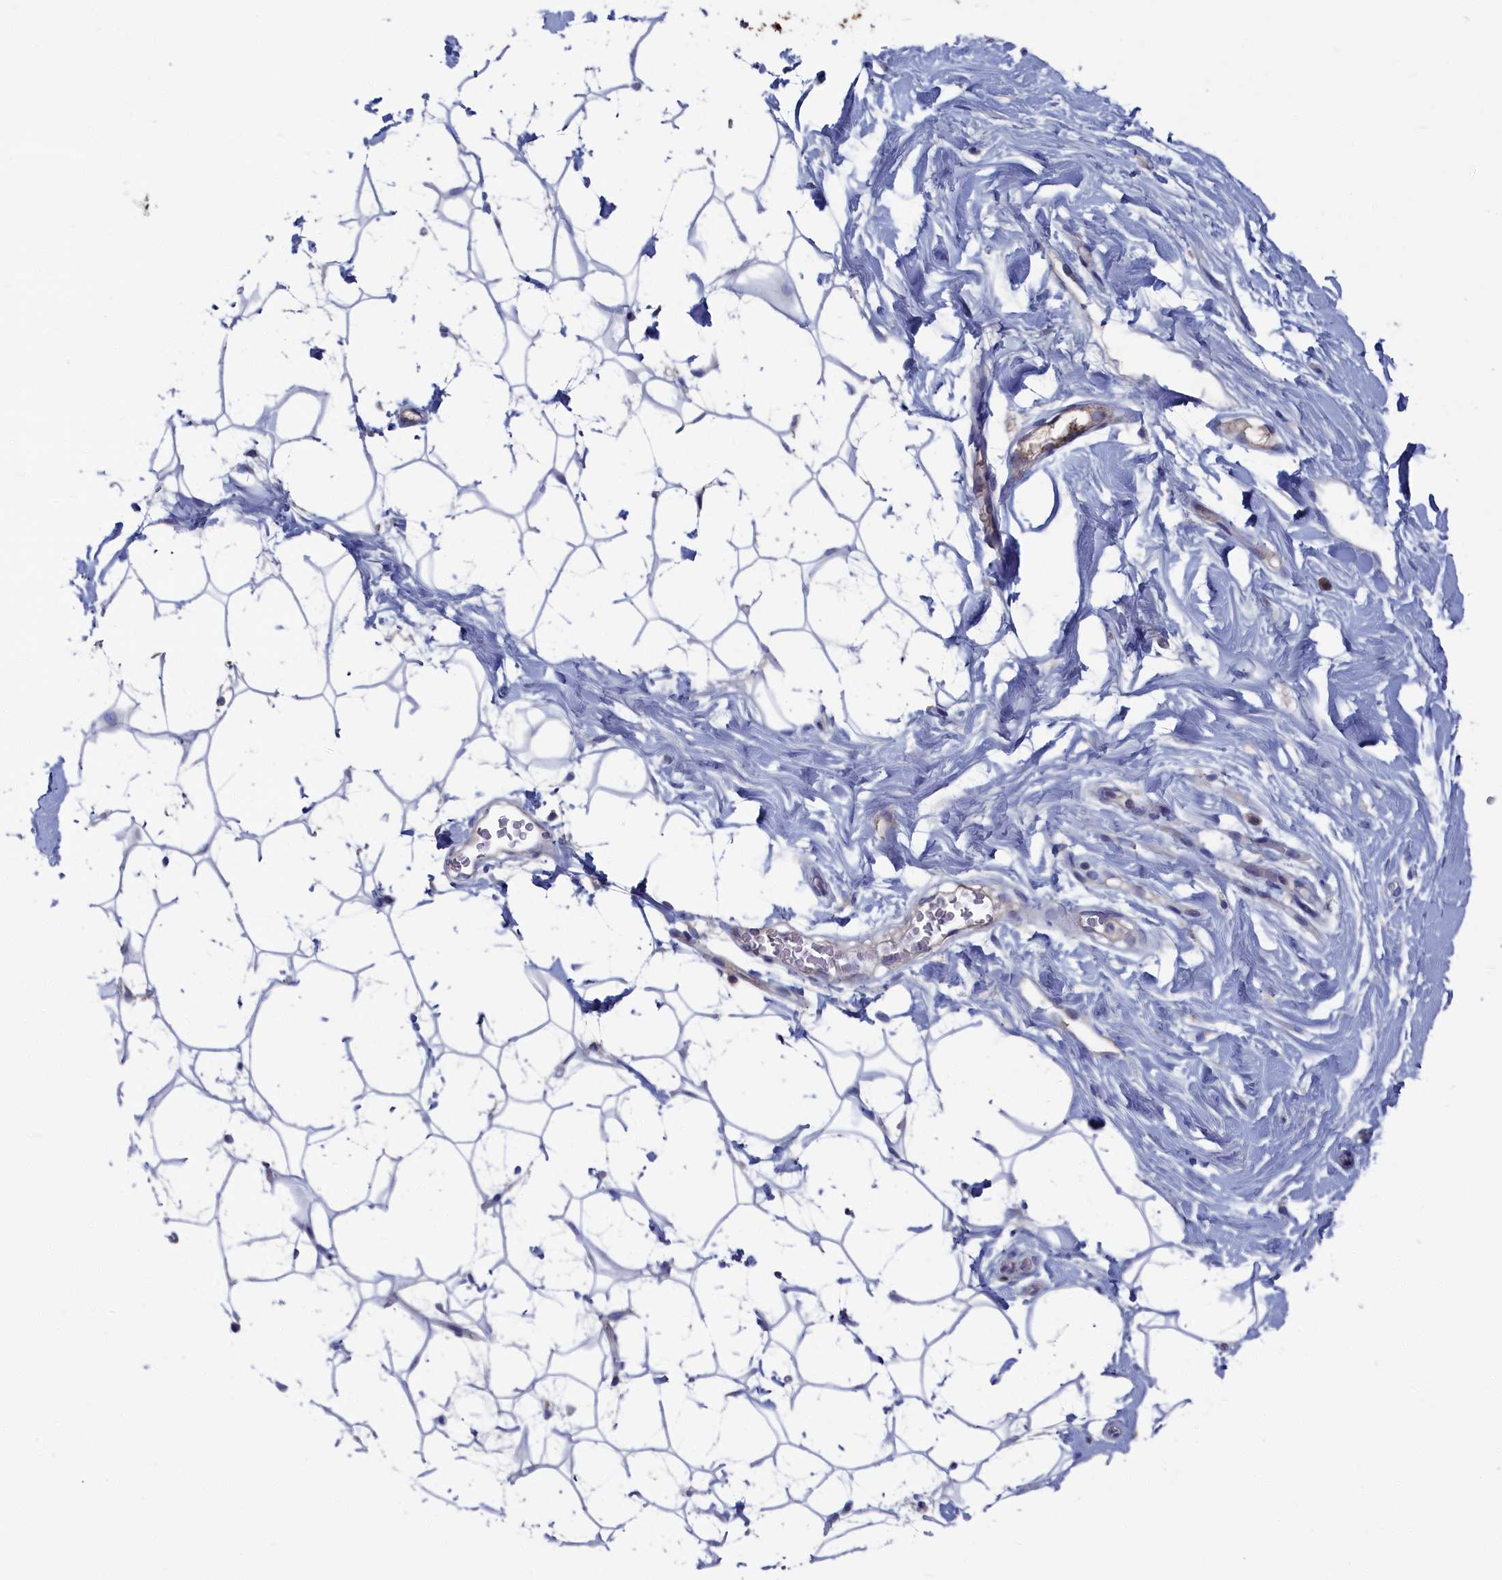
{"staining": {"intensity": "negative", "quantity": "none", "location": "none"}, "tissue": "adipose tissue", "cell_type": "Adipocytes", "image_type": "normal", "snomed": [{"axis": "morphology", "description": "Normal tissue, NOS"}, {"axis": "topography", "description": "Breast"}], "caption": "Protein analysis of benign adipose tissue shows no significant positivity in adipocytes. Brightfield microscopy of immunohistochemistry (IHC) stained with DAB (brown) and hematoxylin (blue), captured at high magnification.", "gene": "CEND1", "patient": {"sex": "female", "age": 26}}